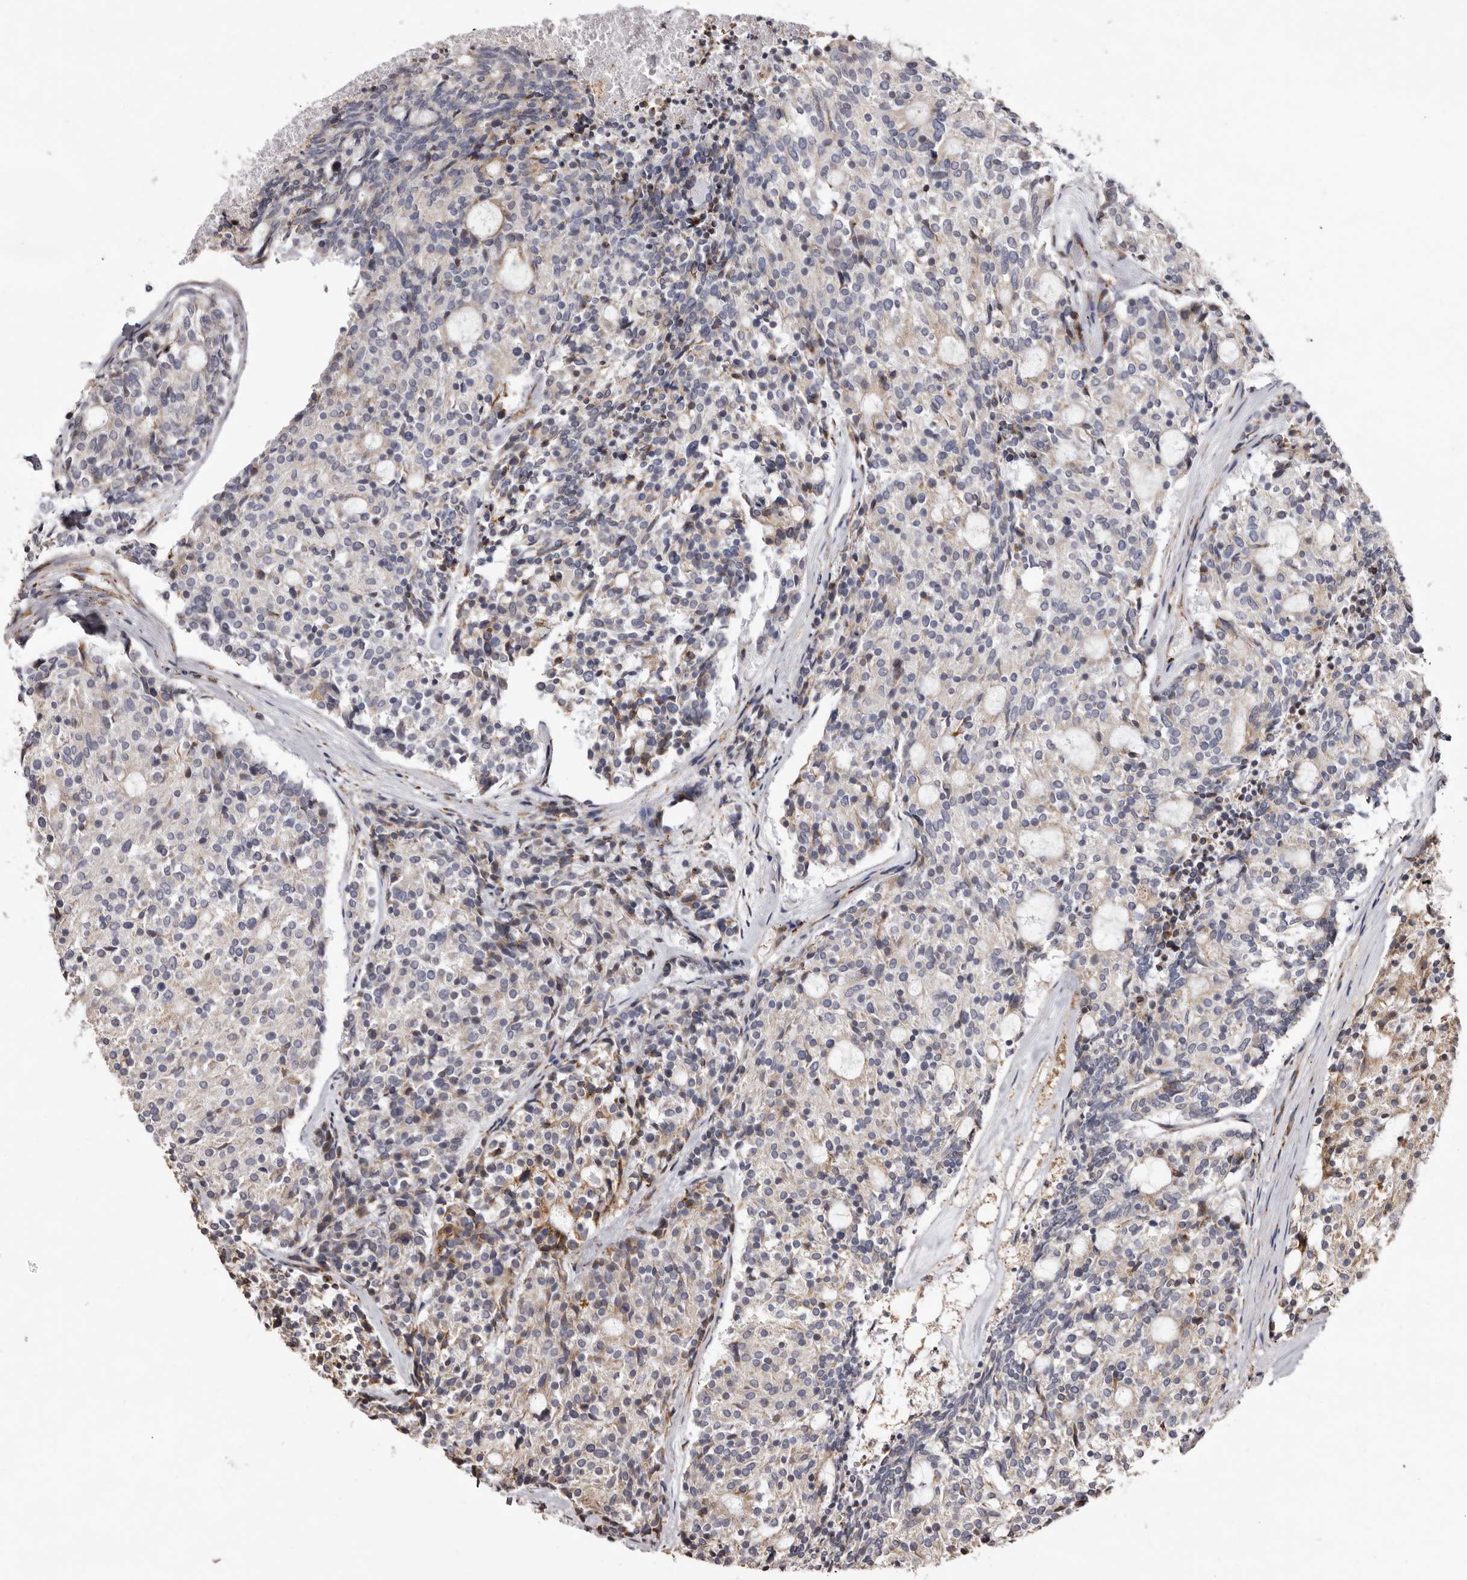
{"staining": {"intensity": "negative", "quantity": "none", "location": "none"}, "tissue": "carcinoid", "cell_type": "Tumor cells", "image_type": "cancer", "snomed": [{"axis": "morphology", "description": "Carcinoid, malignant, NOS"}, {"axis": "topography", "description": "Pancreas"}], "caption": "Immunohistochemical staining of malignant carcinoid reveals no significant positivity in tumor cells.", "gene": "PIGX", "patient": {"sex": "female", "age": 54}}